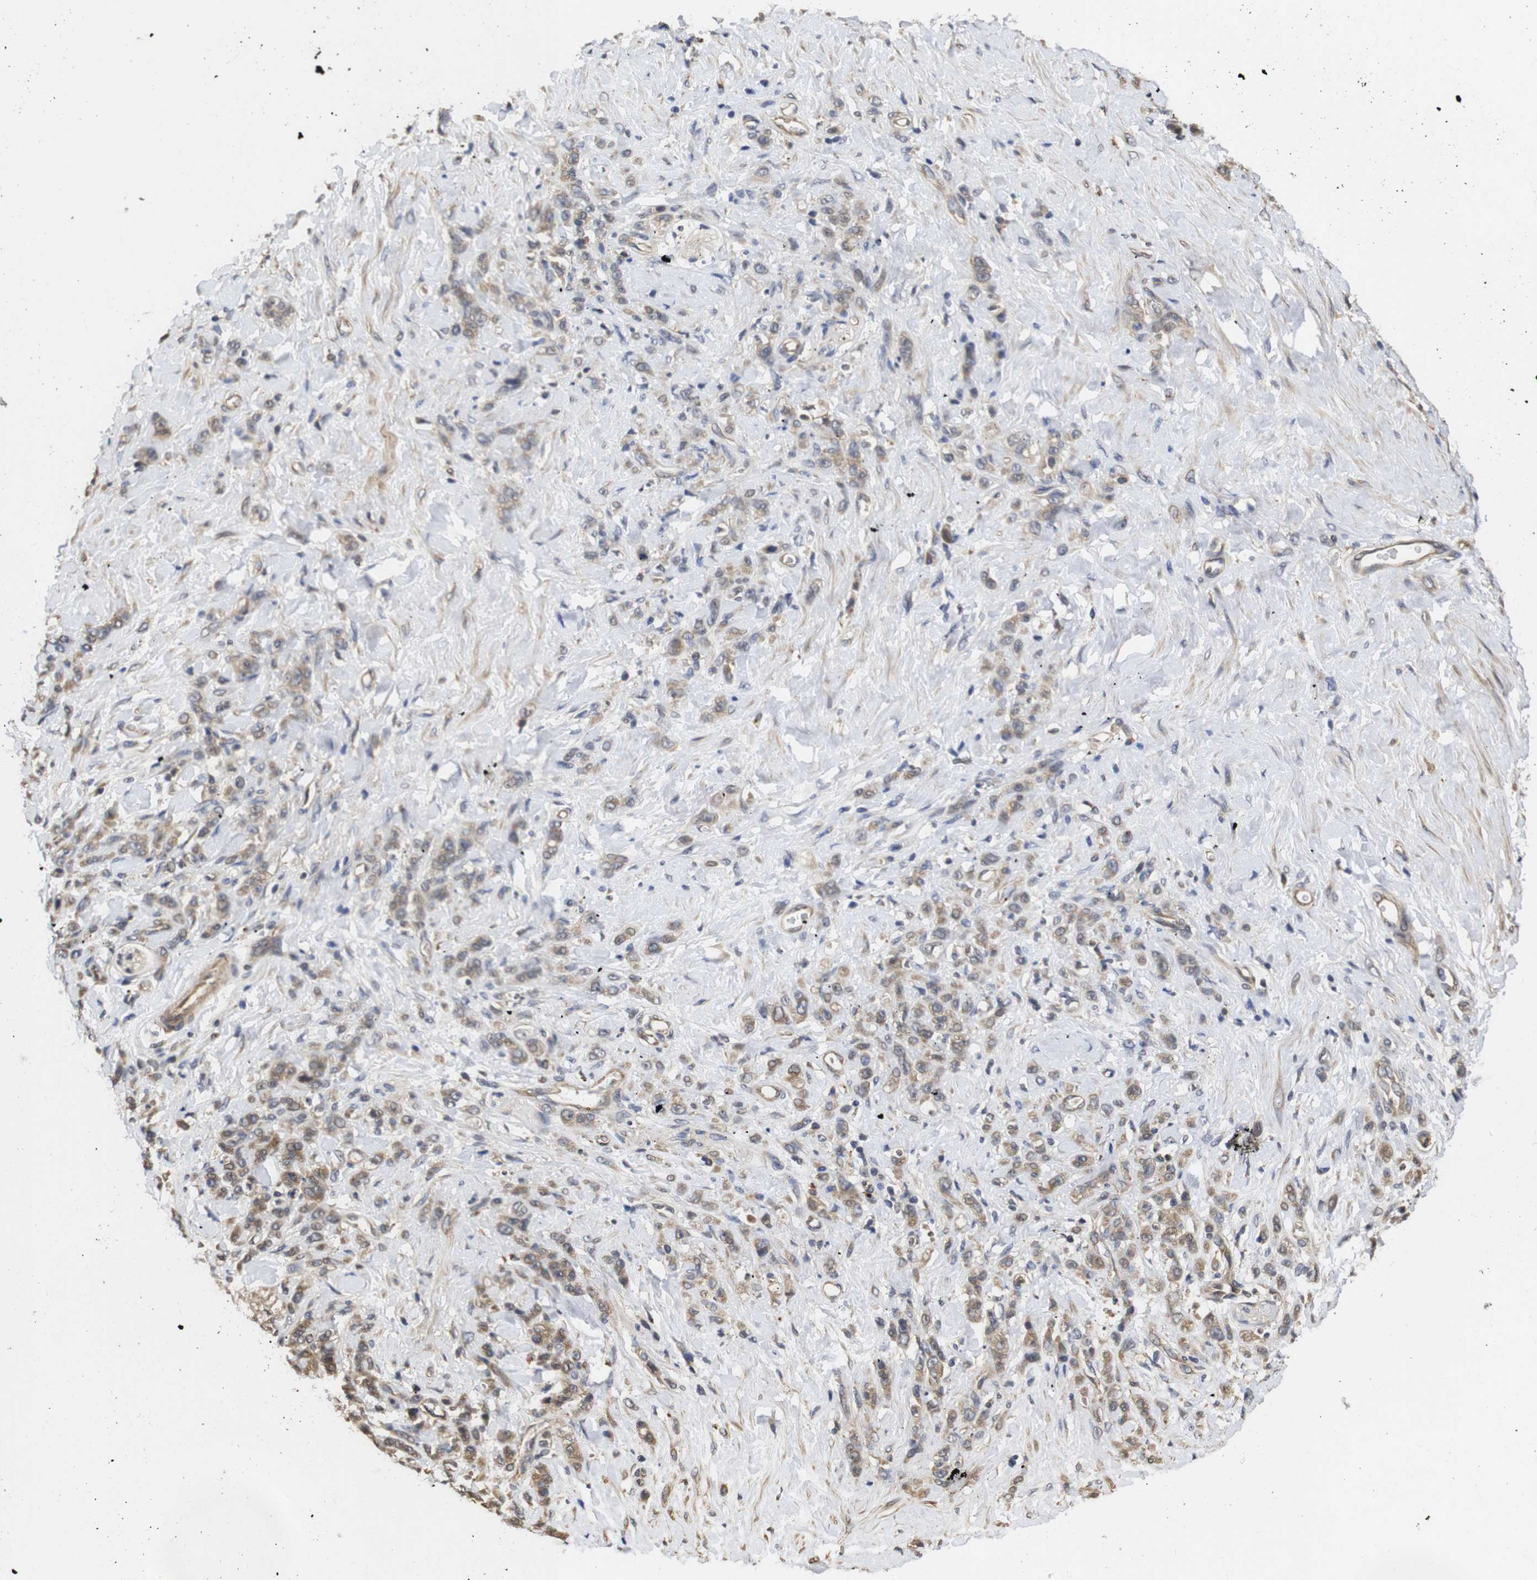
{"staining": {"intensity": "moderate", "quantity": ">75%", "location": "cytoplasmic/membranous"}, "tissue": "stomach cancer", "cell_type": "Tumor cells", "image_type": "cancer", "snomed": [{"axis": "morphology", "description": "Adenocarcinoma, NOS"}, {"axis": "topography", "description": "Stomach"}], "caption": "Adenocarcinoma (stomach) tissue exhibits moderate cytoplasmic/membranous expression in about >75% of tumor cells", "gene": "PTPN14", "patient": {"sex": "male", "age": 82}}